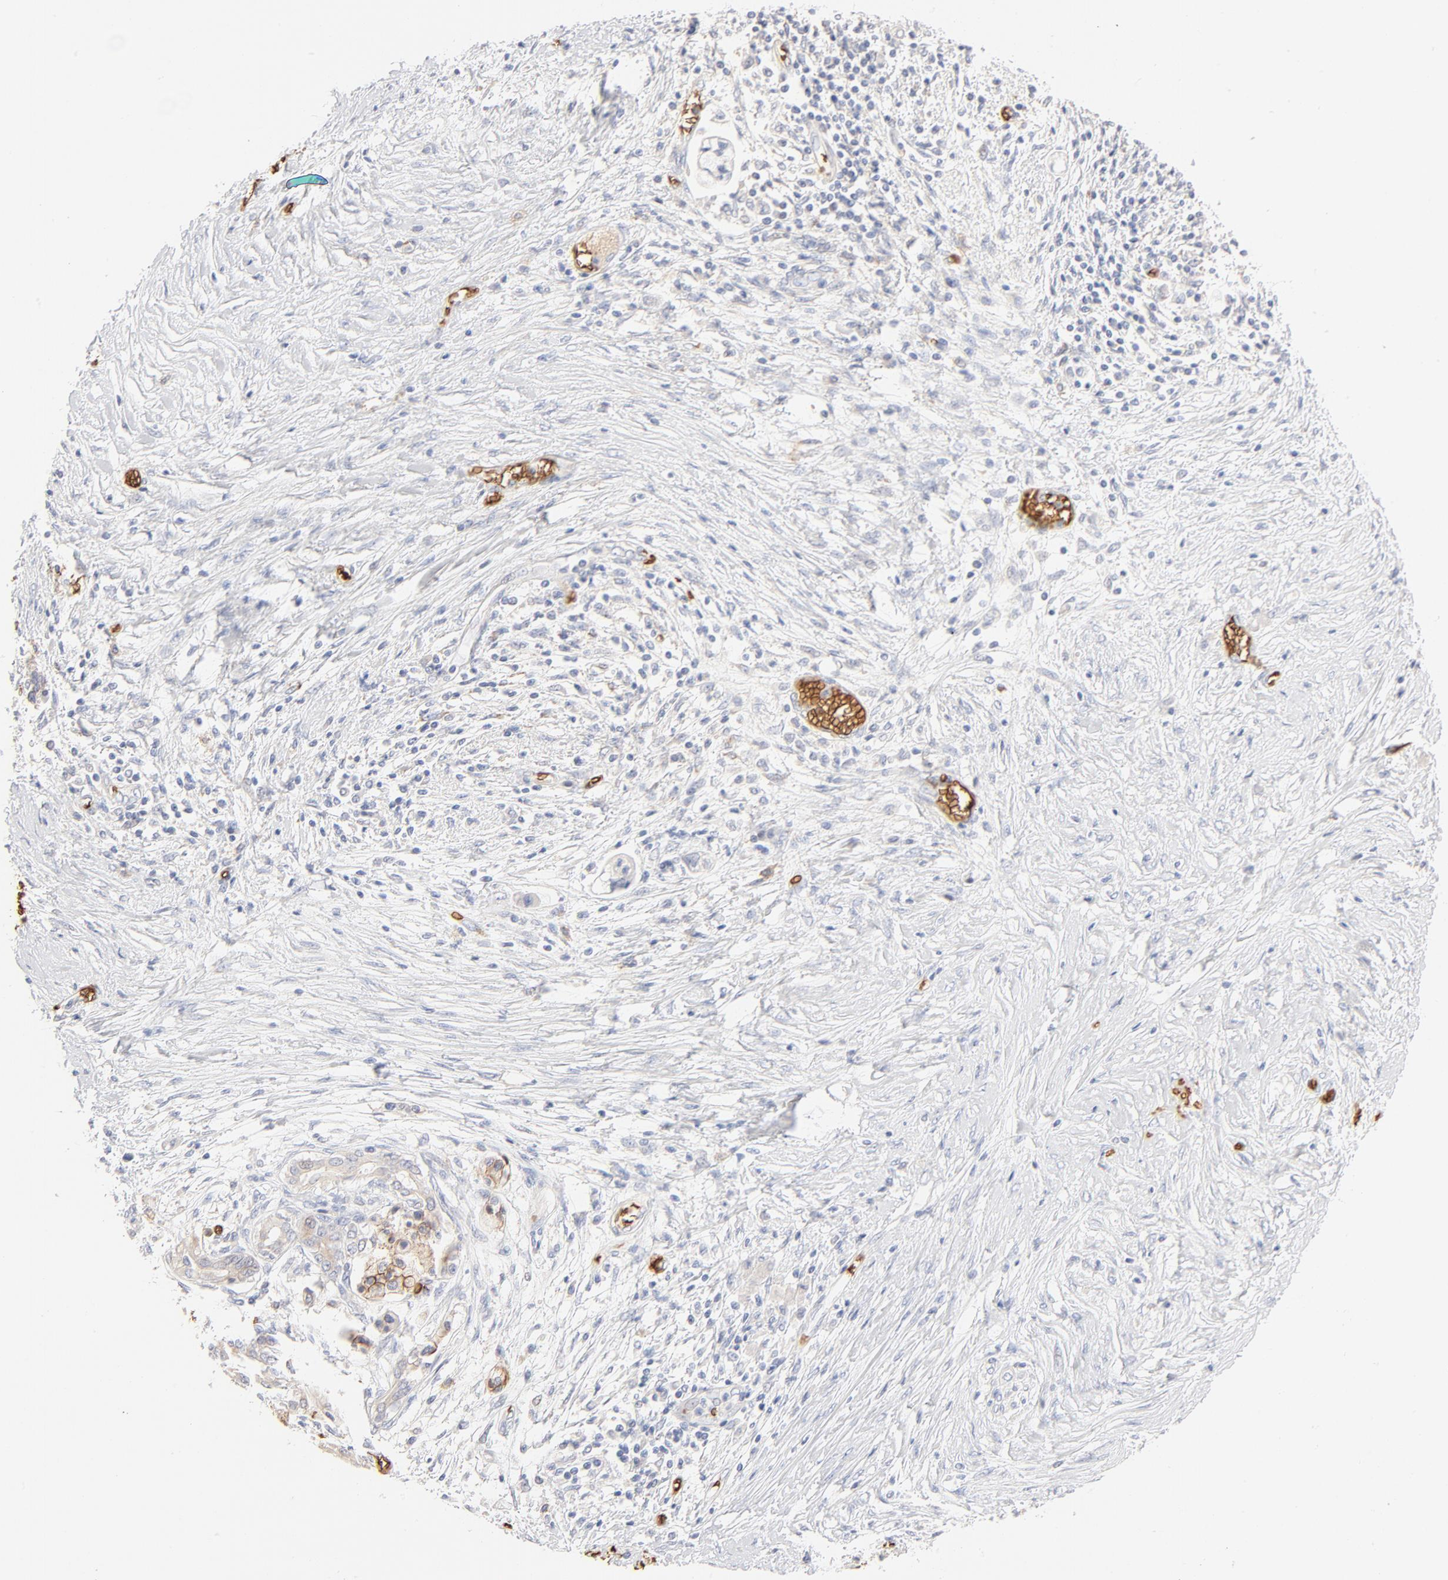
{"staining": {"intensity": "moderate", "quantity": "25%-75%", "location": "cytoplasmic/membranous"}, "tissue": "pancreatic cancer", "cell_type": "Tumor cells", "image_type": "cancer", "snomed": [{"axis": "morphology", "description": "Adenocarcinoma, NOS"}, {"axis": "topography", "description": "Pancreas"}], "caption": "High-magnification brightfield microscopy of pancreatic cancer stained with DAB (3,3'-diaminobenzidine) (brown) and counterstained with hematoxylin (blue). tumor cells exhibit moderate cytoplasmic/membranous staining is appreciated in approximately25%-75% of cells. (brown staining indicates protein expression, while blue staining denotes nuclei).", "gene": "SPTB", "patient": {"sex": "female", "age": 59}}